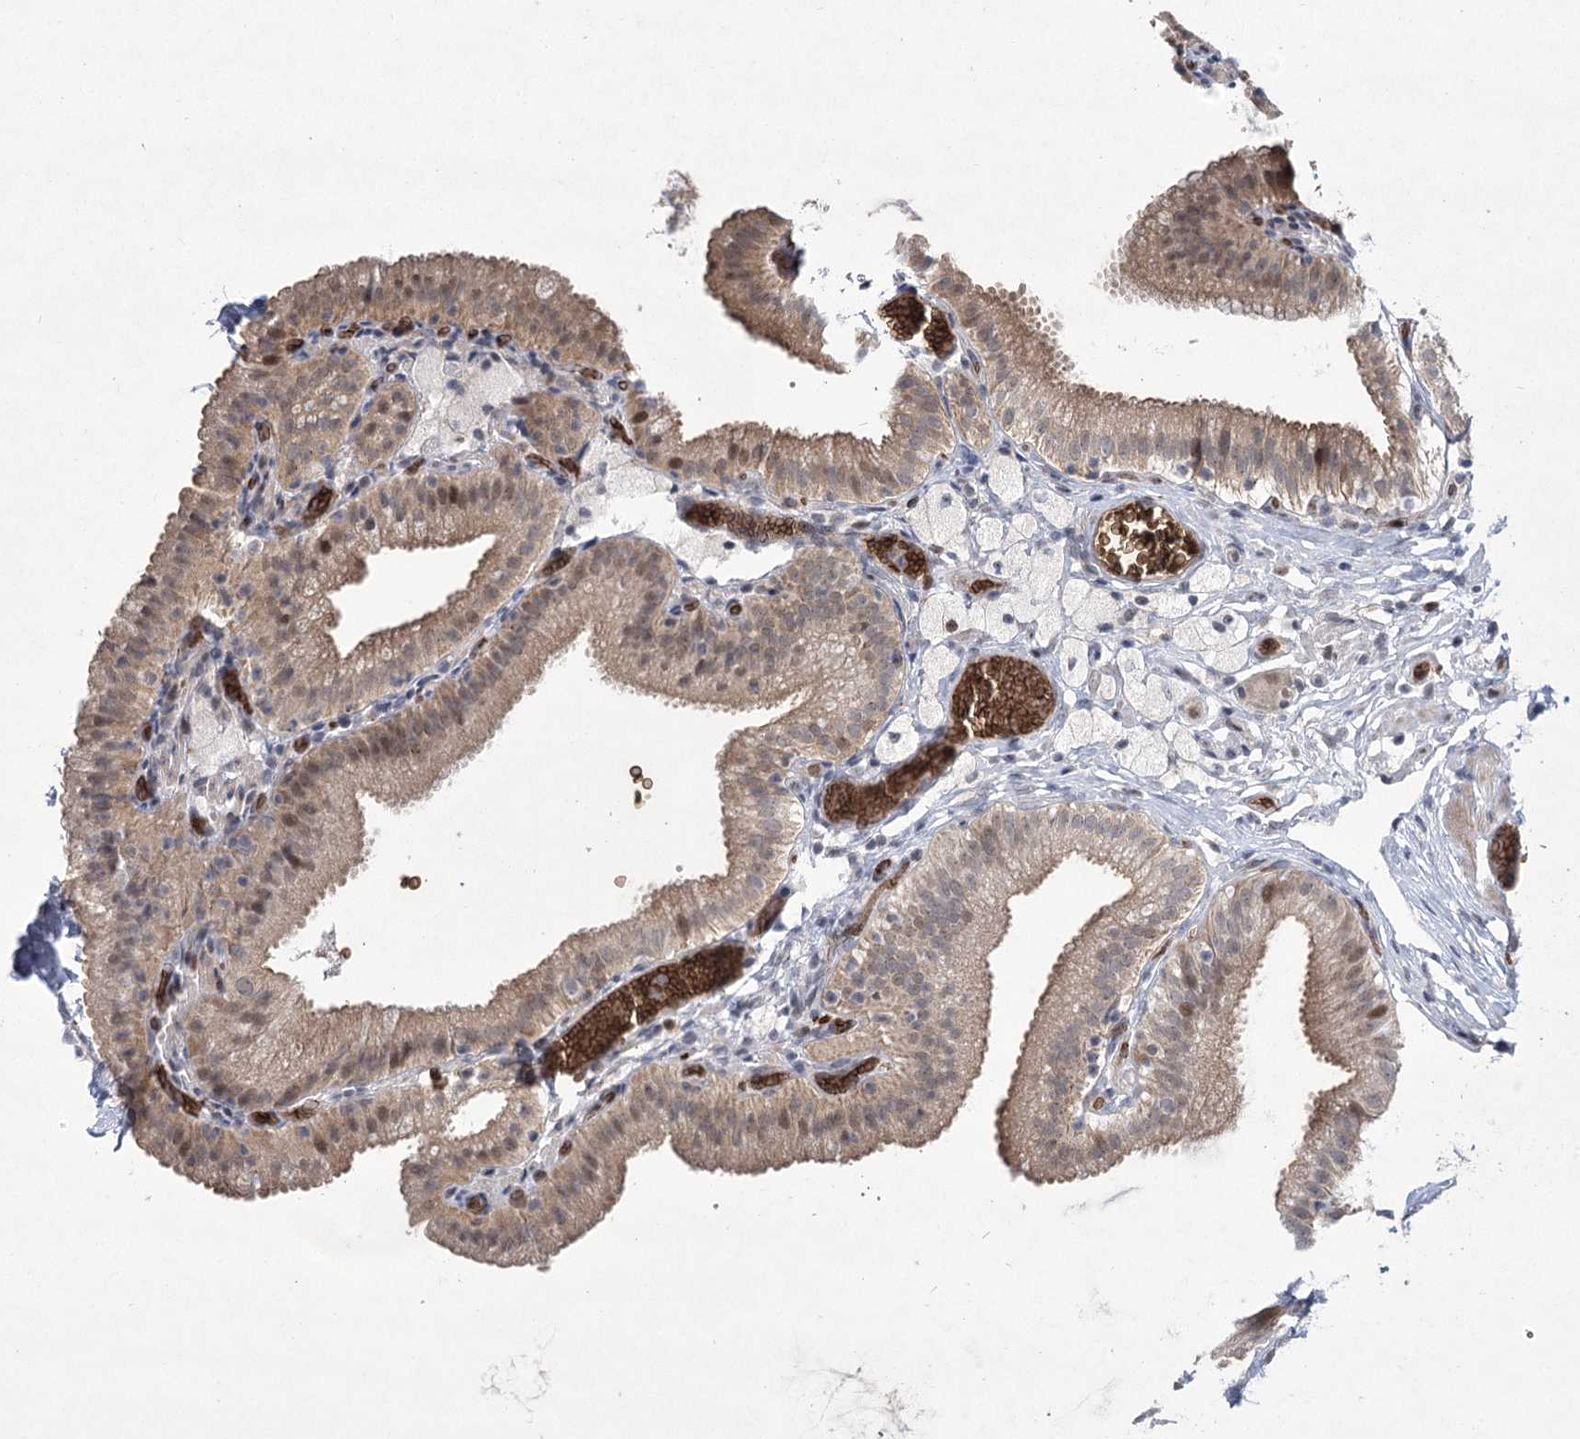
{"staining": {"intensity": "moderate", "quantity": ">75%", "location": "cytoplasmic/membranous,nuclear"}, "tissue": "gallbladder", "cell_type": "Glandular cells", "image_type": "normal", "snomed": [{"axis": "morphology", "description": "Normal tissue, NOS"}, {"axis": "topography", "description": "Gallbladder"}], "caption": "Unremarkable gallbladder was stained to show a protein in brown. There is medium levels of moderate cytoplasmic/membranous,nuclear staining in about >75% of glandular cells.", "gene": "NSMCE4A", "patient": {"sex": "male", "age": 54}}